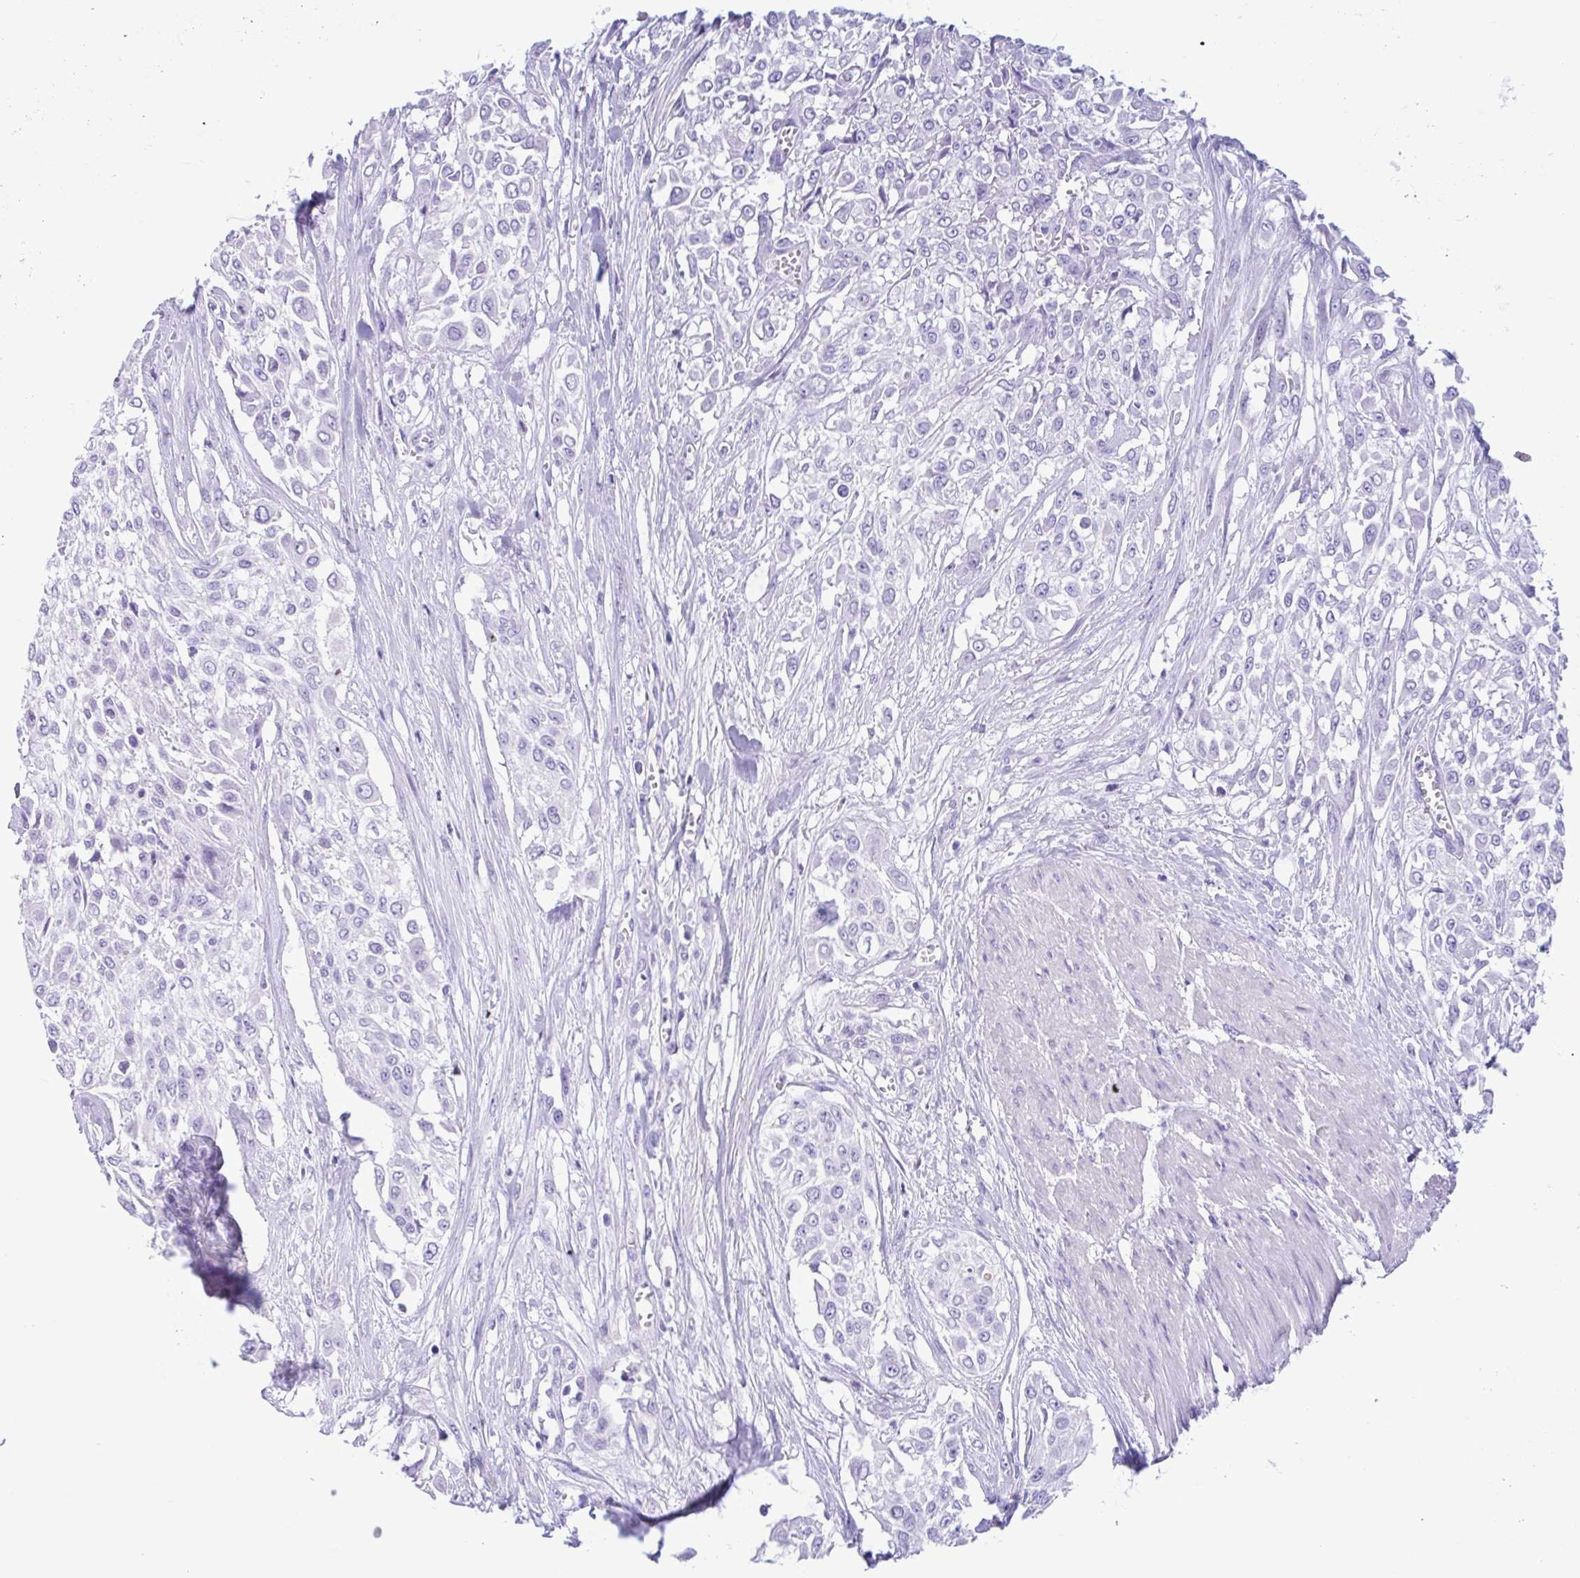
{"staining": {"intensity": "negative", "quantity": "none", "location": "none"}, "tissue": "urothelial cancer", "cell_type": "Tumor cells", "image_type": "cancer", "snomed": [{"axis": "morphology", "description": "Urothelial carcinoma, High grade"}, {"axis": "topography", "description": "Urinary bladder"}], "caption": "A high-resolution photomicrograph shows immunohistochemistry (IHC) staining of high-grade urothelial carcinoma, which shows no significant positivity in tumor cells.", "gene": "OR4N4", "patient": {"sex": "male", "age": 57}}